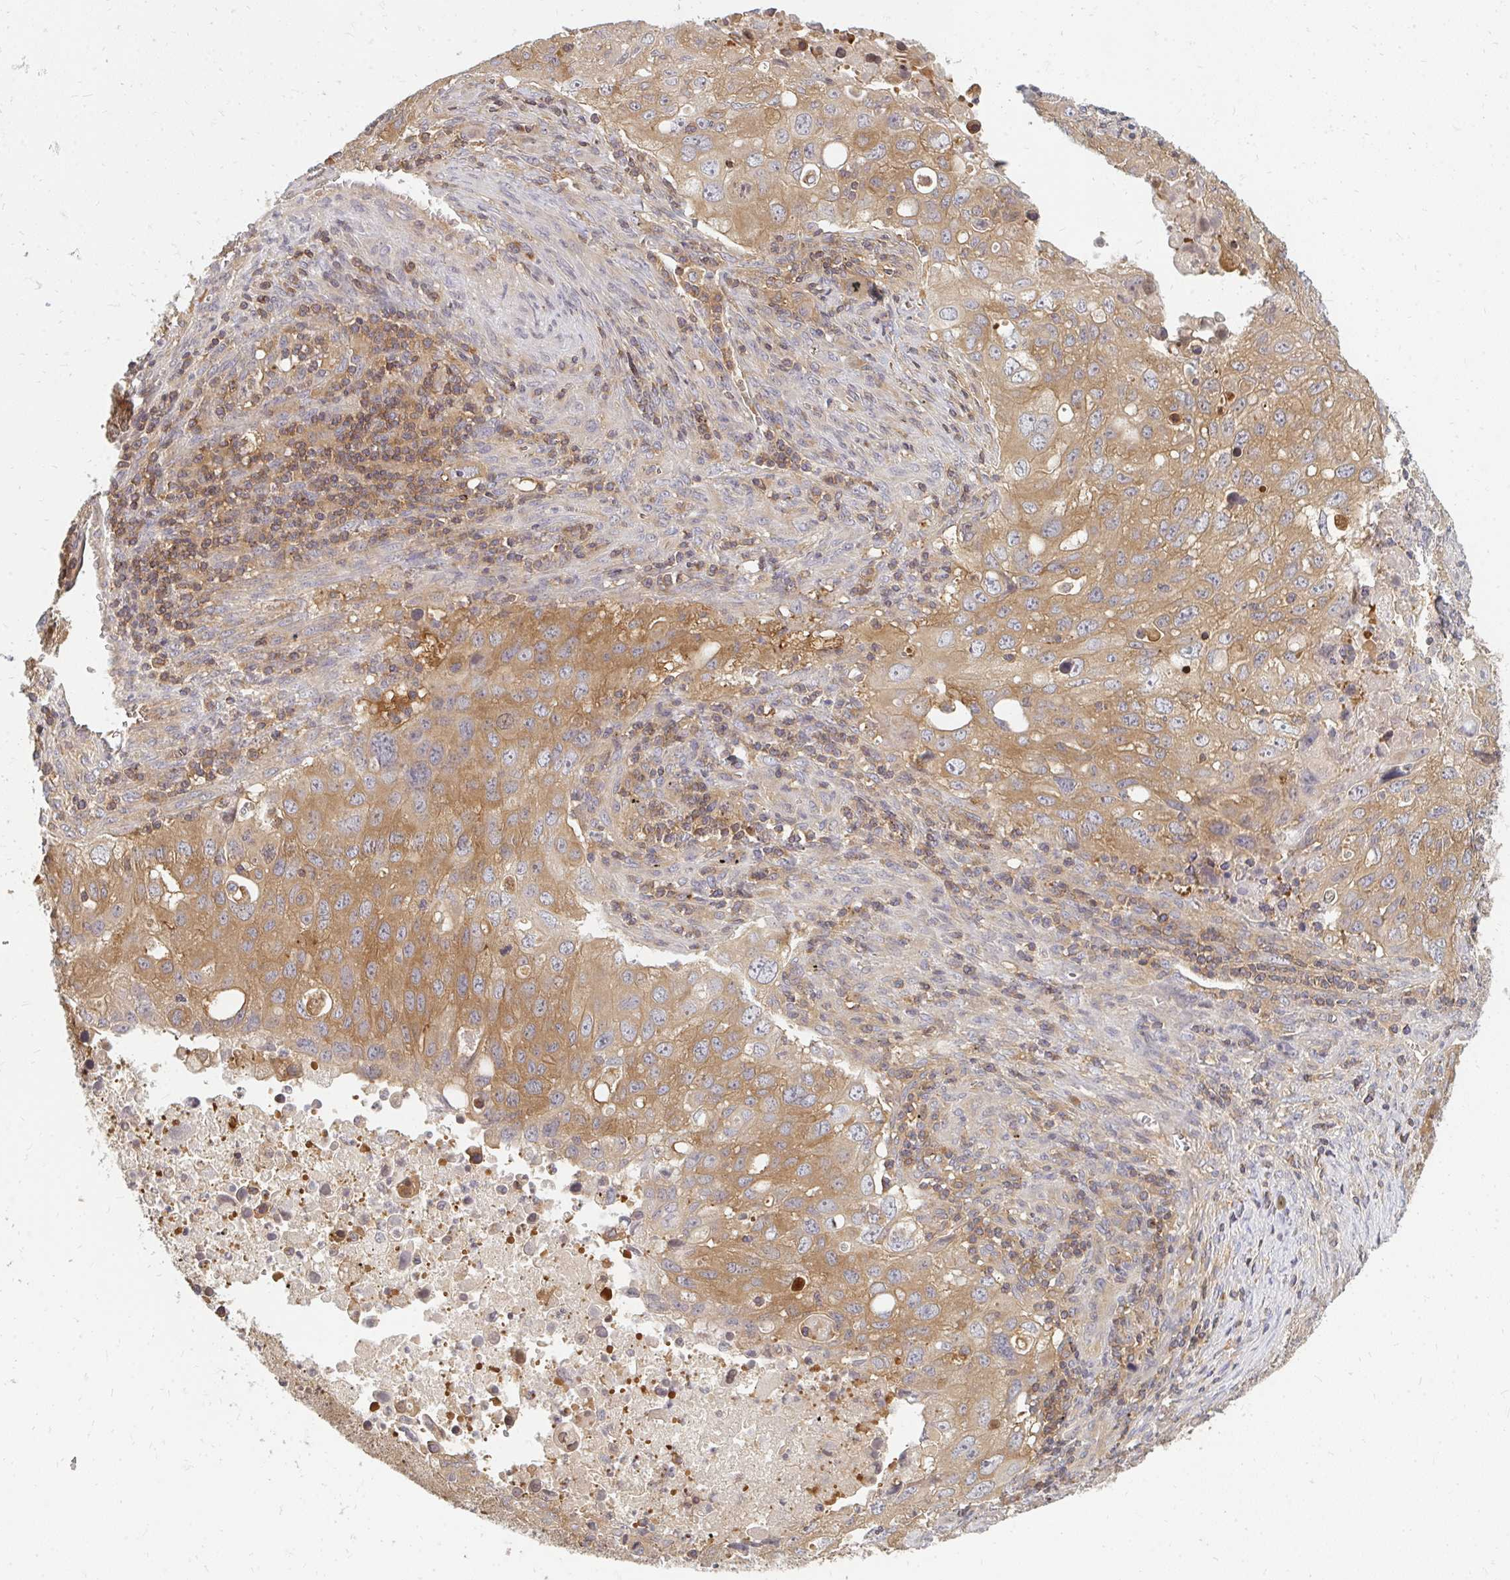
{"staining": {"intensity": "moderate", "quantity": ">75%", "location": "cytoplasmic/membranous"}, "tissue": "lung cancer", "cell_type": "Tumor cells", "image_type": "cancer", "snomed": [{"axis": "morphology", "description": "Adenocarcinoma, NOS"}, {"axis": "morphology", "description": "Adenocarcinoma, metastatic, NOS"}, {"axis": "topography", "description": "Lymph node"}, {"axis": "topography", "description": "Lung"}], "caption": "Brown immunohistochemical staining in metastatic adenocarcinoma (lung) exhibits moderate cytoplasmic/membranous staining in about >75% of tumor cells.", "gene": "ZNF285", "patient": {"sex": "female", "age": 42}}